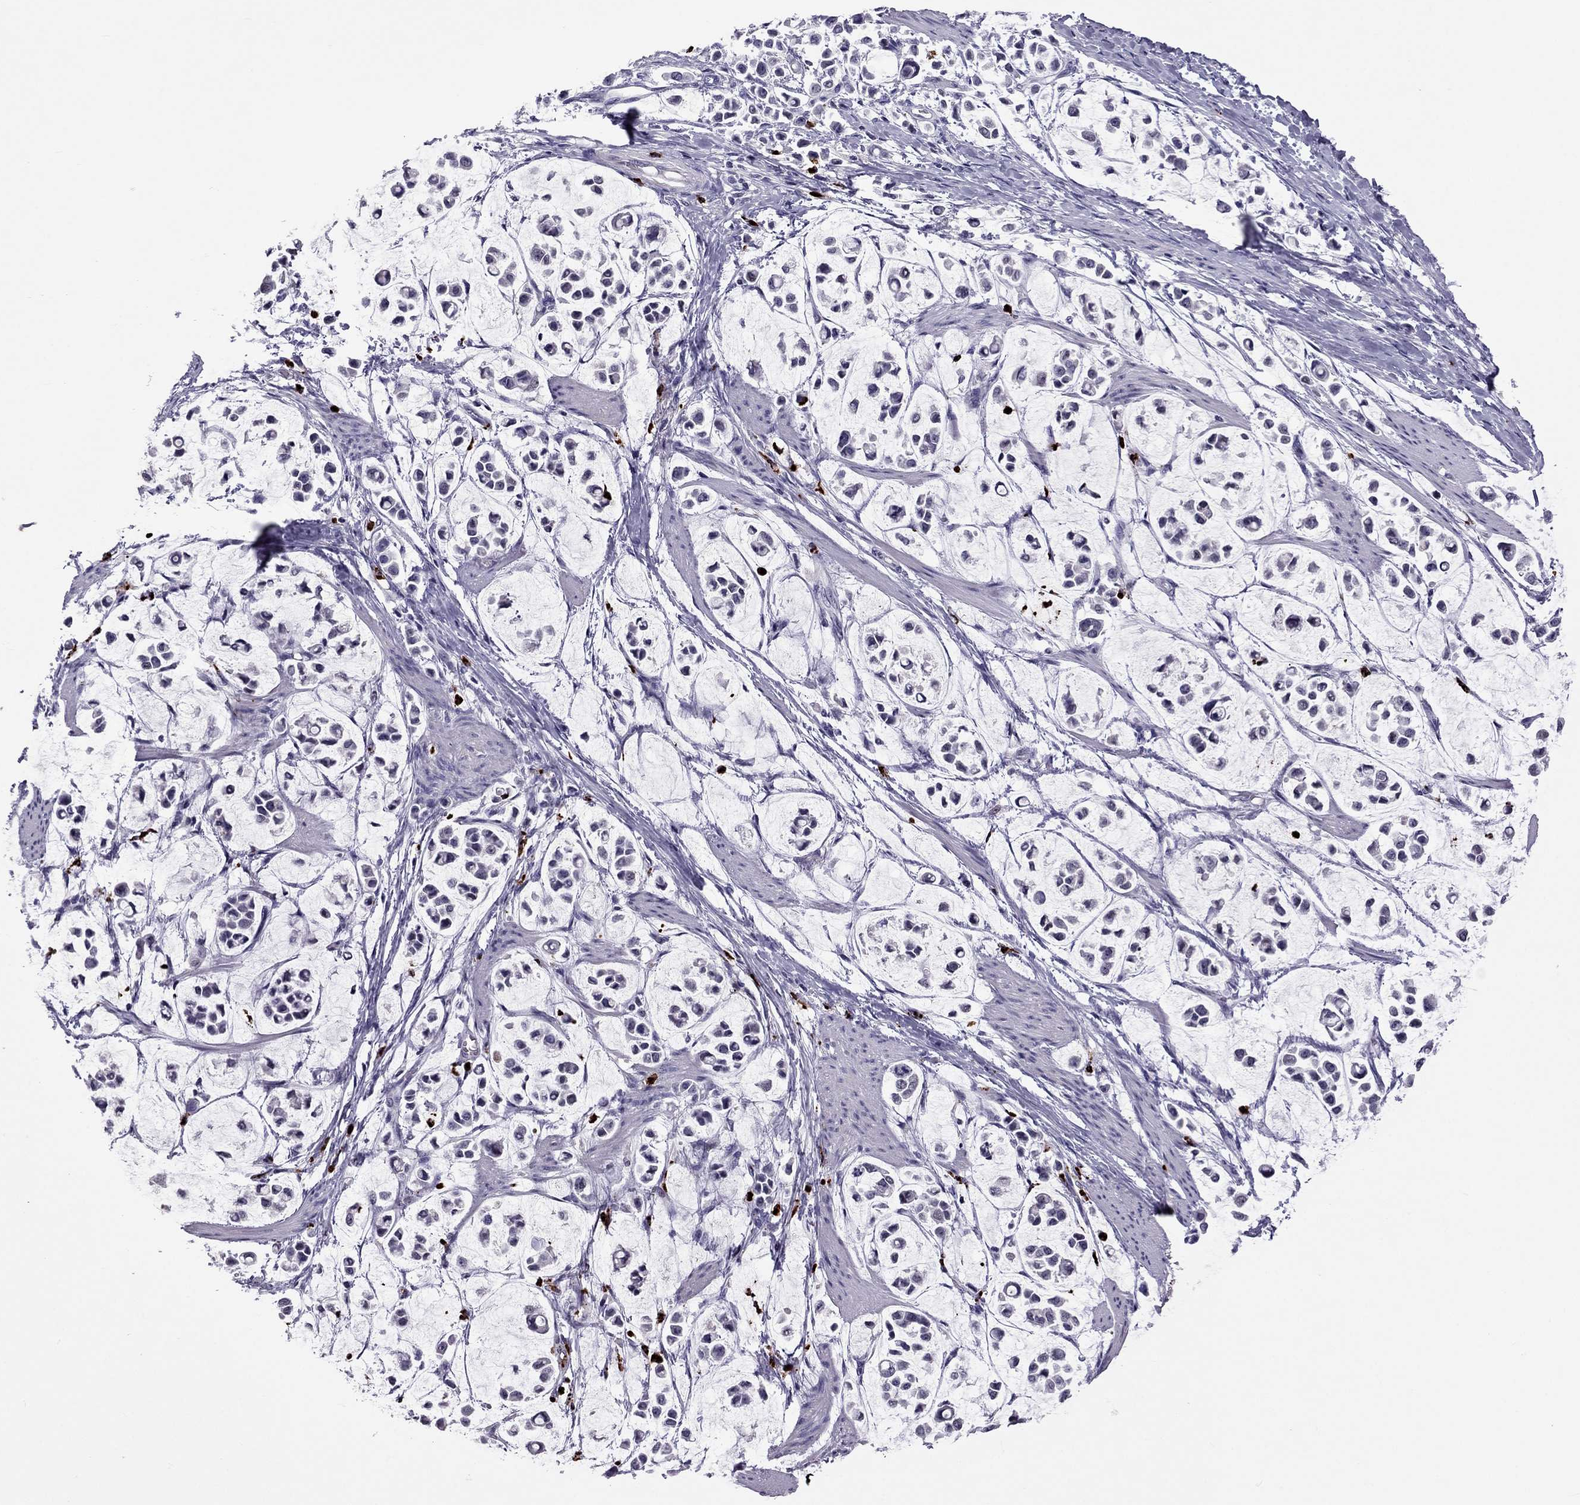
{"staining": {"intensity": "negative", "quantity": "none", "location": "none"}, "tissue": "stomach cancer", "cell_type": "Tumor cells", "image_type": "cancer", "snomed": [{"axis": "morphology", "description": "Adenocarcinoma, NOS"}, {"axis": "topography", "description": "Stomach"}], "caption": "The histopathology image exhibits no staining of tumor cells in stomach cancer.", "gene": "CCL27", "patient": {"sex": "male", "age": 82}}